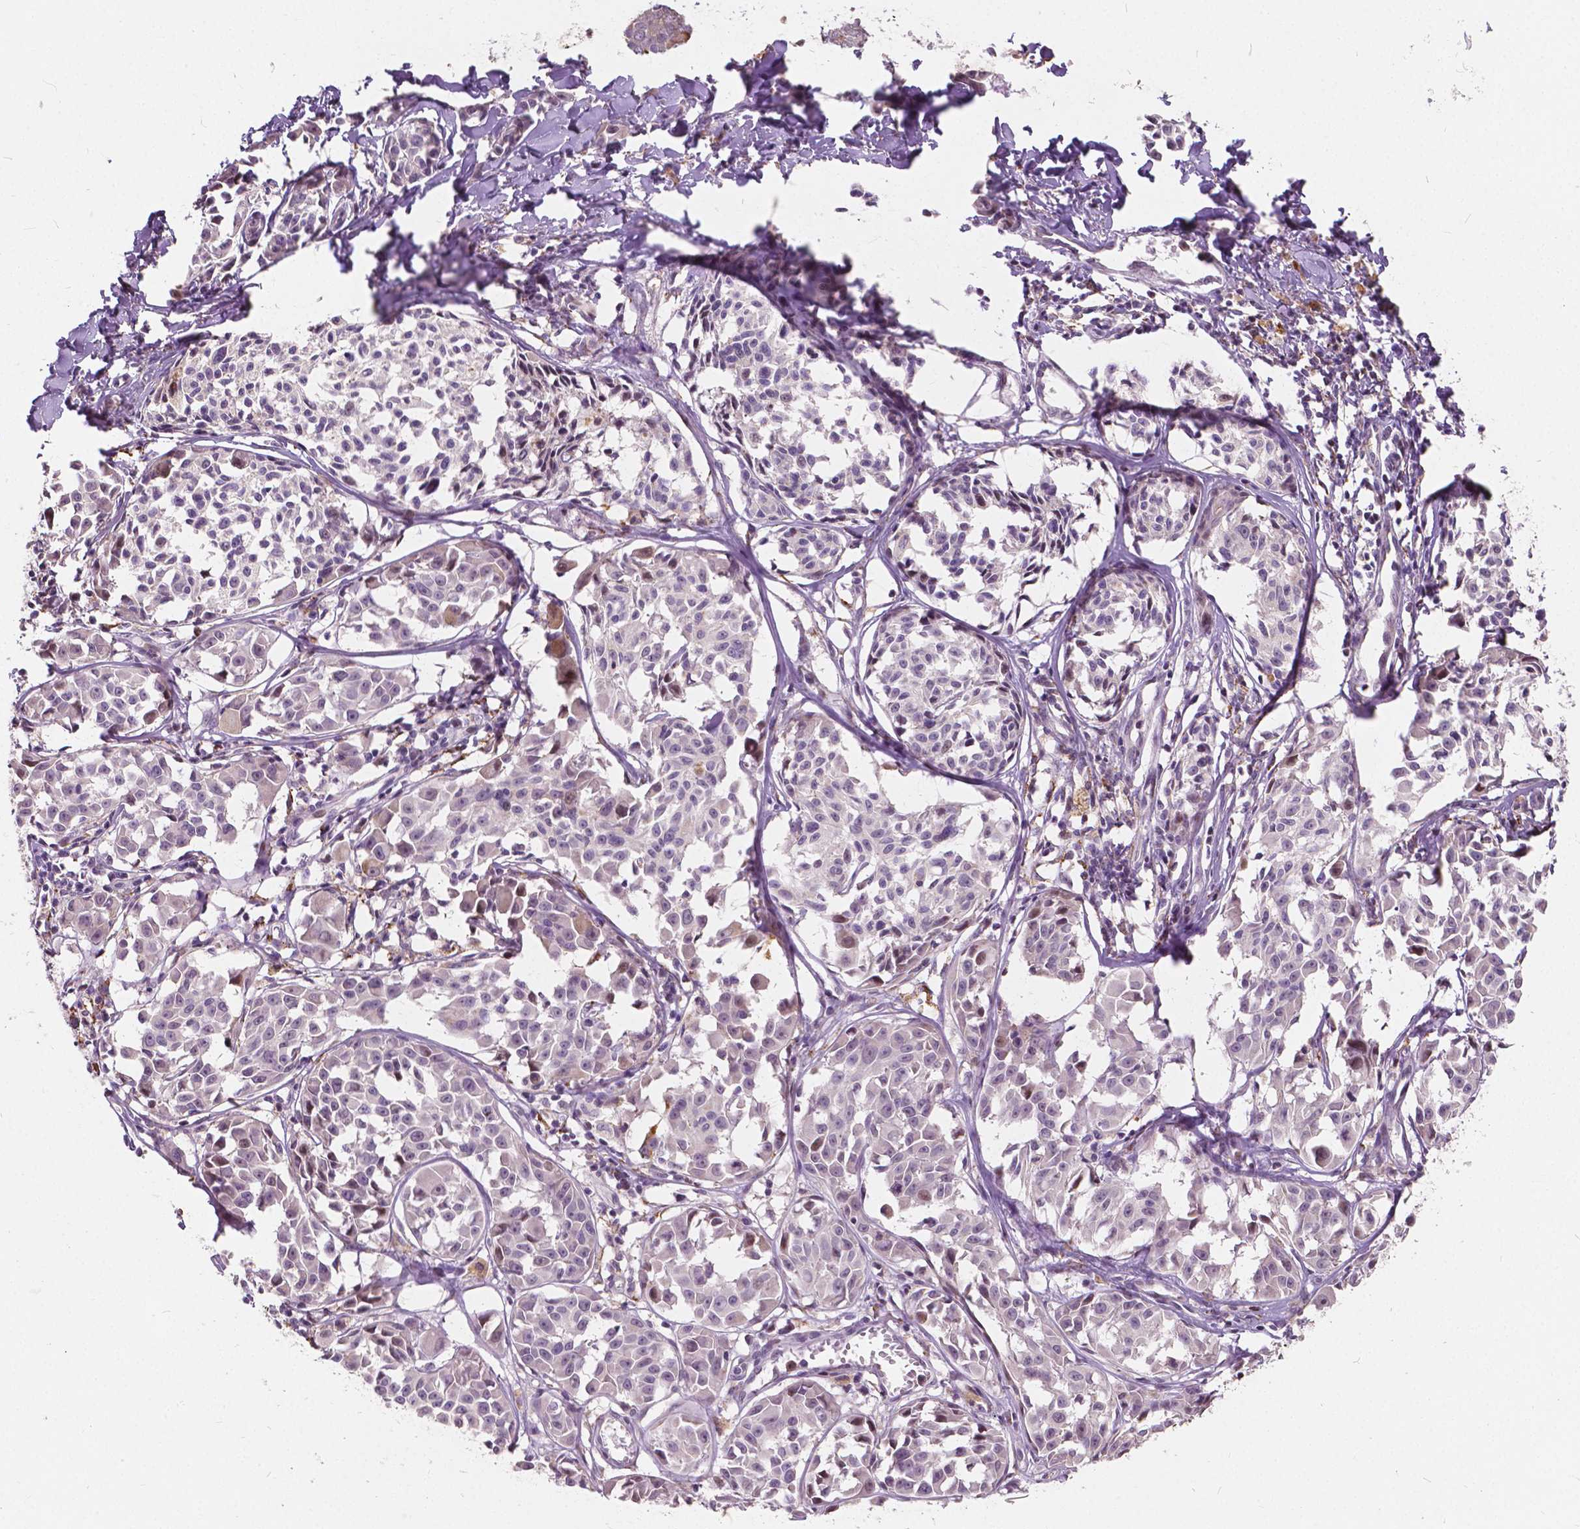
{"staining": {"intensity": "negative", "quantity": "none", "location": "none"}, "tissue": "melanoma", "cell_type": "Tumor cells", "image_type": "cancer", "snomed": [{"axis": "morphology", "description": "Malignant melanoma, NOS"}, {"axis": "topography", "description": "Skin"}], "caption": "This is an immunohistochemistry (IHC) photomicrograph of human malignant melanoma. There is no expression in tumor cells.", "gene": "DLX6", "patient": {"sex": "male", "age": 51}}